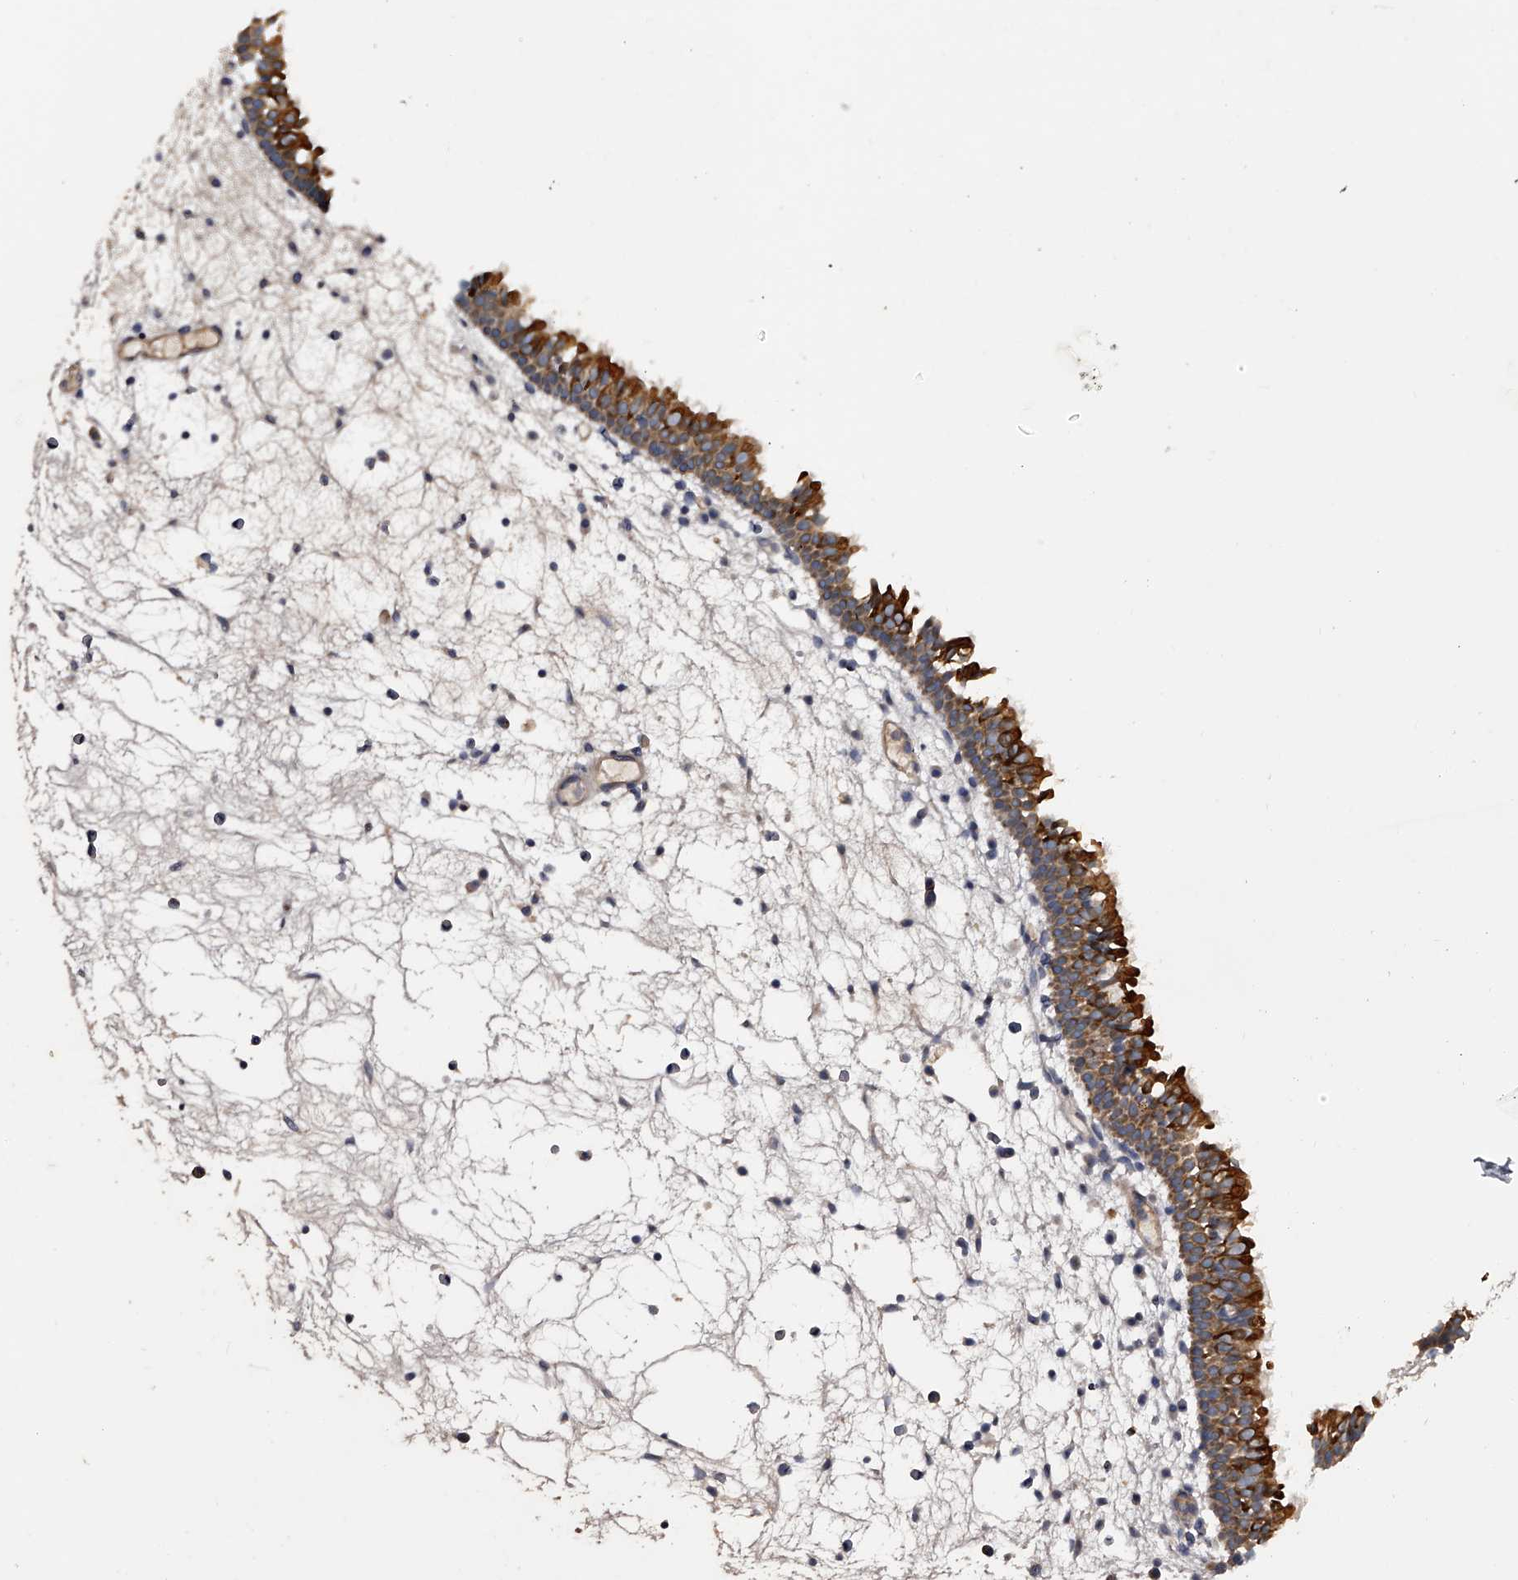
{"staining": {"intensity": "strong", "quantity": ">75%", "location": "cytoplasmic/membranous"}, "tissue": "nasopharynx", "cell_type": "Respiratory epithelial cells", "image_type": "normal", "snomed": [{"axis": "morphology", "description": "Normal tissue, NOS"}, {"axis": "morphology", "description": "Inflammation, NOS"}, {"axis": "morphology", "description": "Malignant melanoma, Metastatic site"}, {"axis": "topography", "description": "Nasopharynx"}], "caption": "A histopathology image of human nasopharynx stained for a protein exhibits strong cytoplasmic/membranous brown staining in respiratory epithelial cells. (DAB IHC, brown staining for protein, blue staining for nuclei).", "gene": "MDN1", "patient": {"sex": "male", "age": 70}}